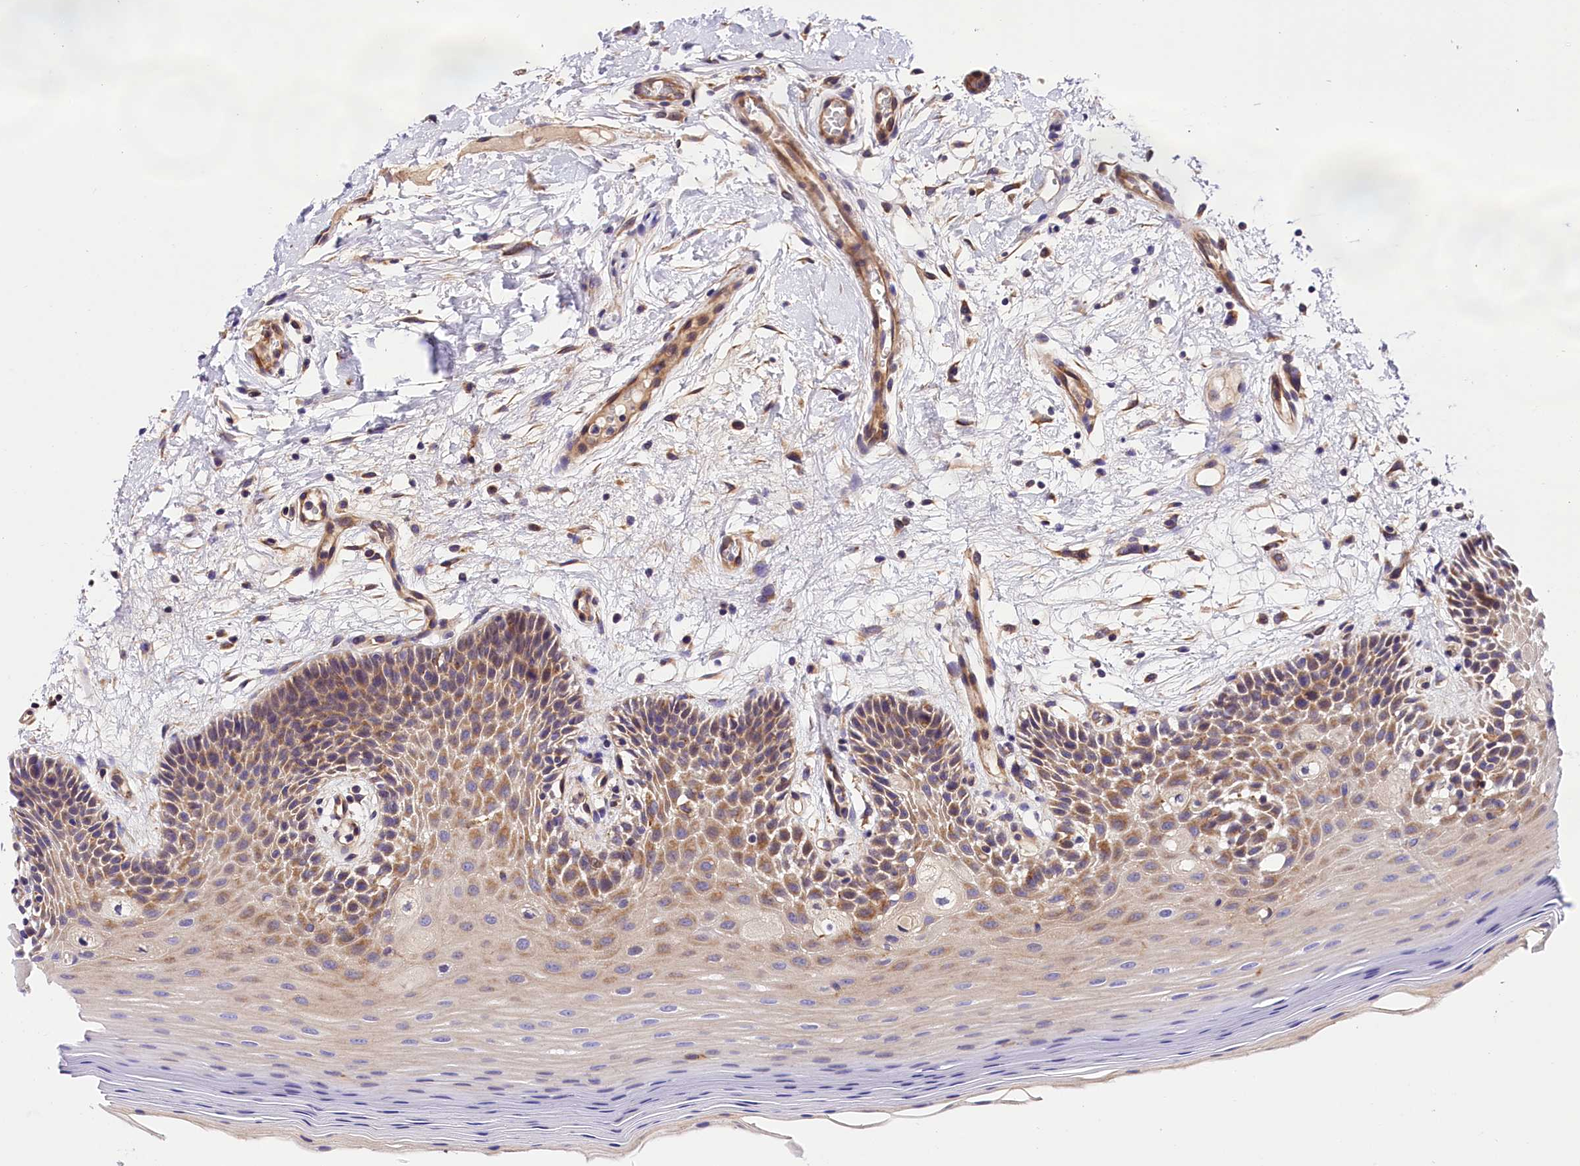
{"staining": {"intensity": "moderate", "quantity": "25%-75%", "location": "cytoplasmic/membranous"}, "tissue": "oral mucosa", "cell_type": "Squamous epithelial cells", "image_type": "normal", "snomed": [{"axis": "morphology", "description": "Normal tissue, NOS"}, {"axis": "topography", "description": "Oral tissue"}, {"axis": "topography", "description": "Tounge, NOS"}], "caption": "An image showing moderate cytoplasmic/membranous positivity in about 25%-75% of squamous epithelial cells in benign oral mucosa, as visualized by brown immunohistochemical staining.", "gene": "ARMC6", "patient": {"sex": "male", "age": 47}}